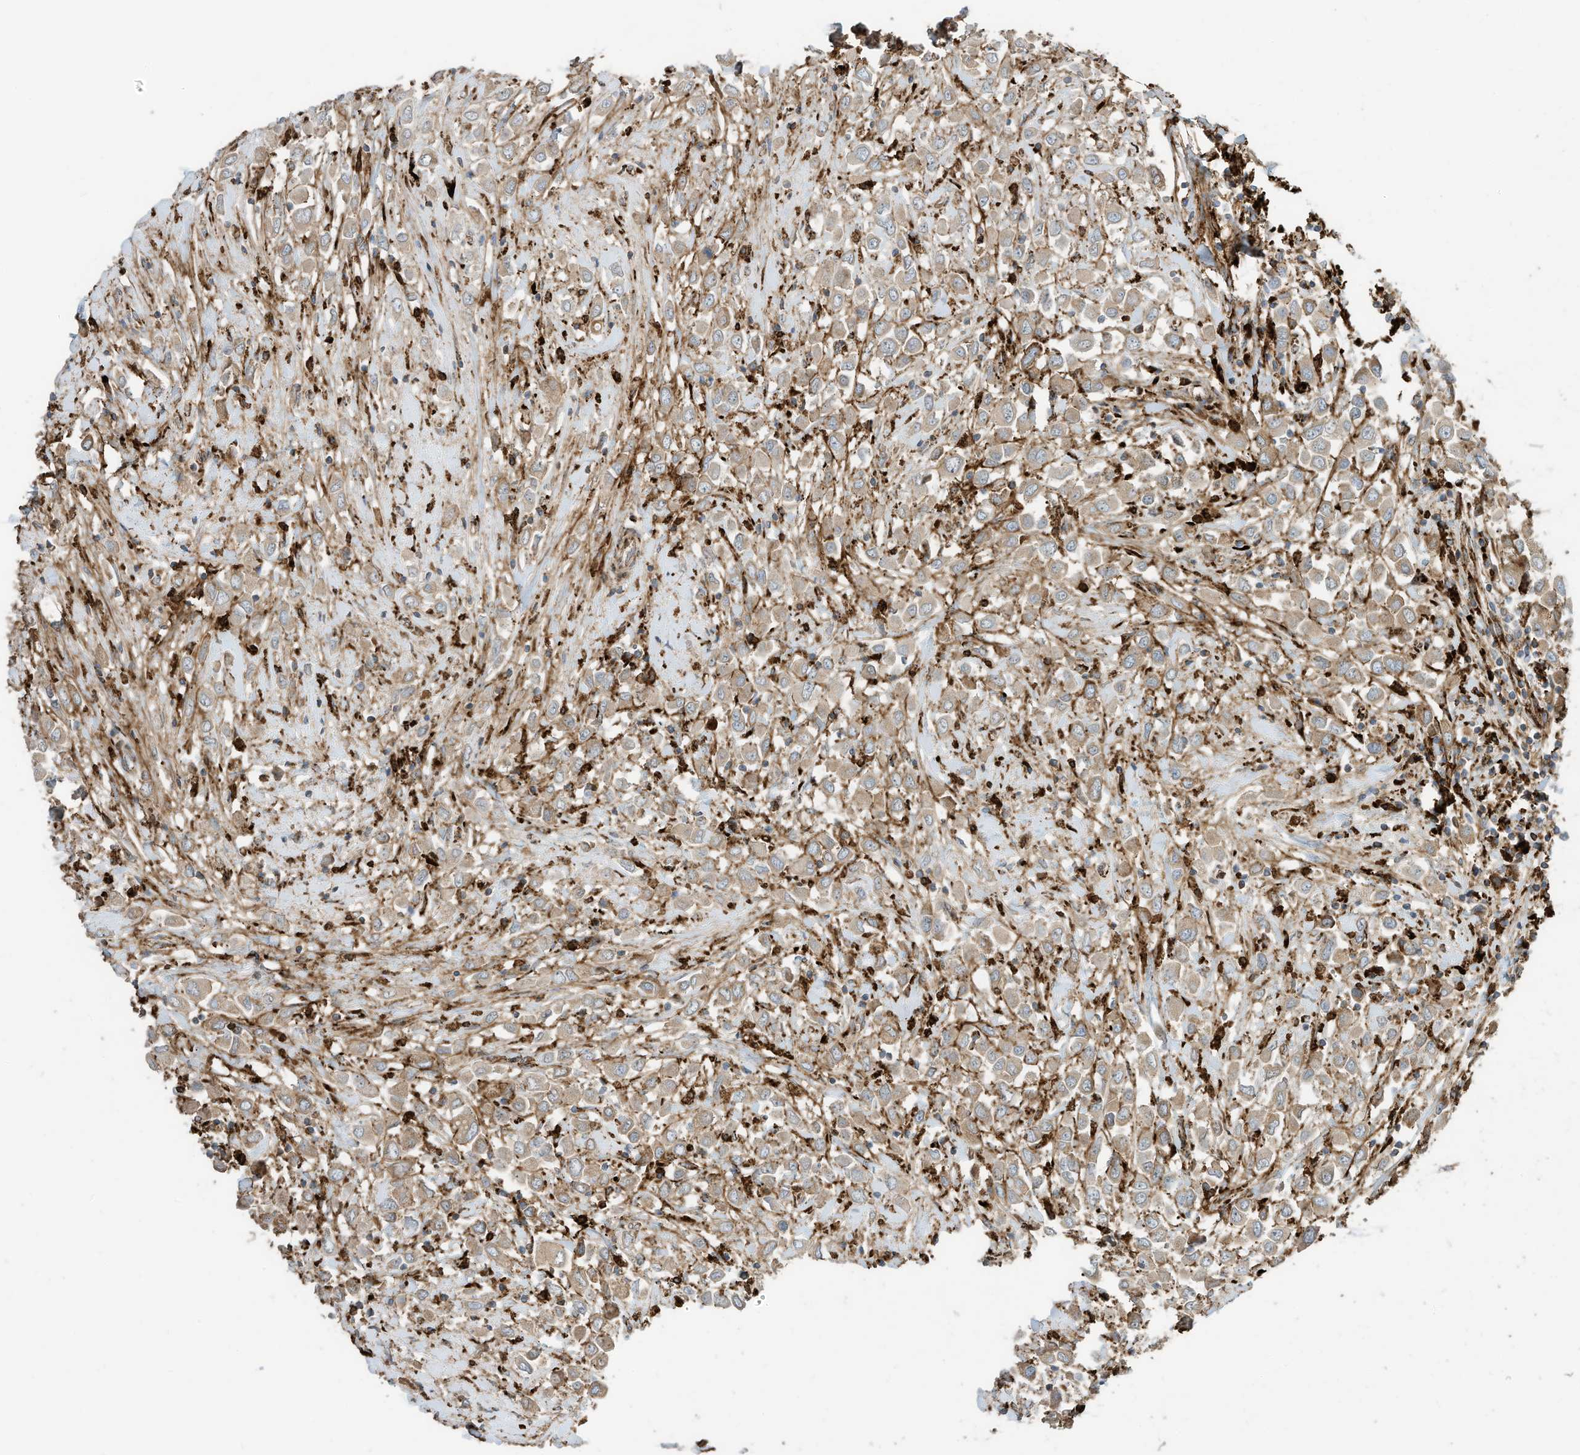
{"staining": {"intensity": "weak", "quantity": ">75%", "location": "cytoplasmic/membranous"}, "tissue": "breast cancer", "cell_type": "Tumor cells", "image_type": "cancer", "snomed": [{"axis": "morphology", "description": "Duct carcinoma"}, {"axis": "topography", "description": "Breast"}], "caption": "Tumor cells exhibit weak cytoplasmic/membranous positivity in approximately >75% of cells in breast infiltrating ductal carcinoma.", "gene": "TRNAU1AP", "patient": {"sex": "female", "age": 61}}